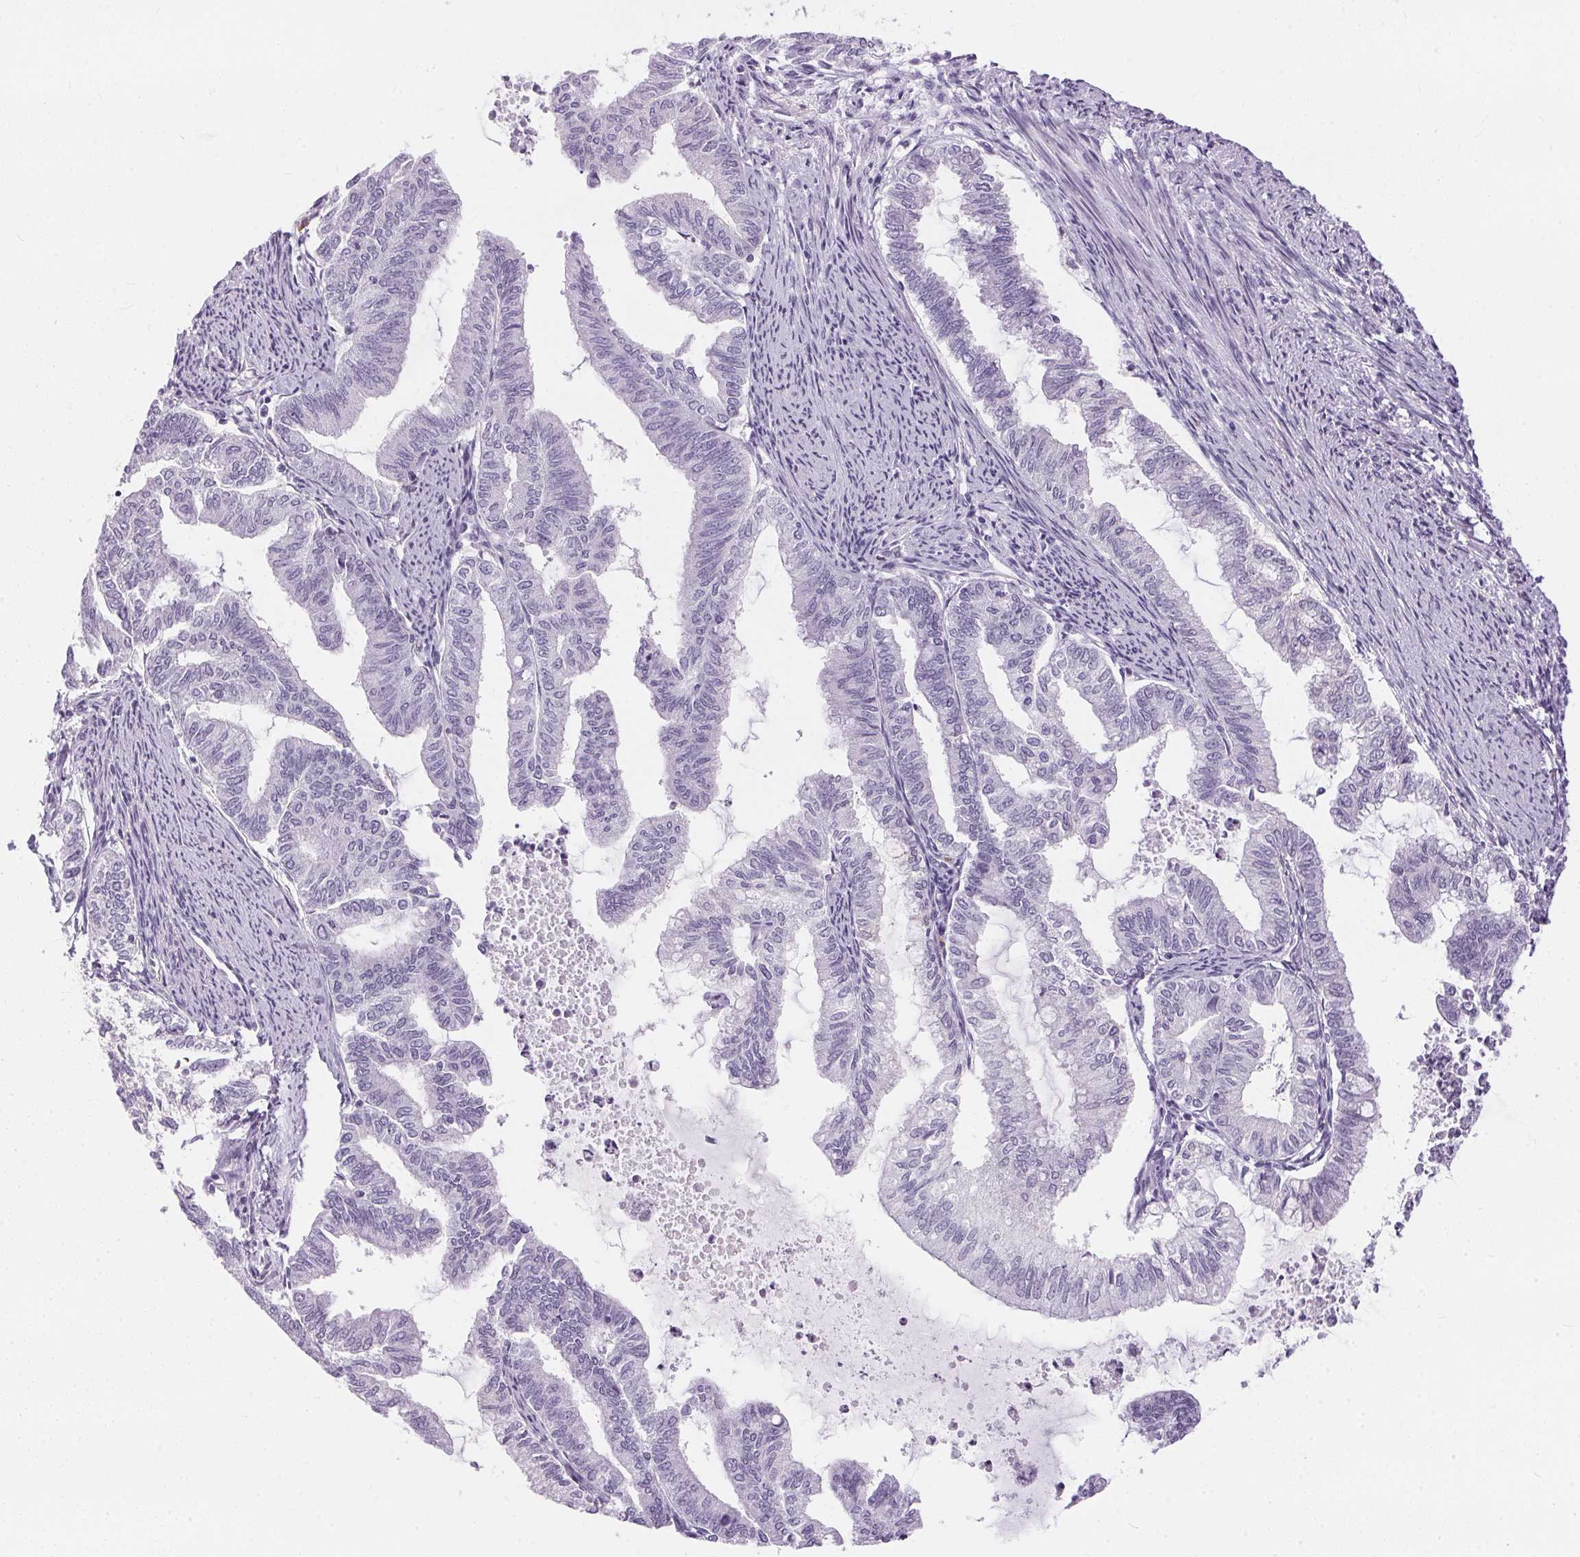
{"staining": {"intensity": "negative", "quantity": "none", "location": "none"}, "tissue": "endometrial cancer", "cell_type": "Tumor cells", "image_type": "cancer", "snomed": [{"axis": "morphology", "description": "Adenocarcinoma, NOS"}, {"axis": "topography", "description": "Endometrium"}], "caption": "Immunohistochemical staining of human endometrial adenocarcinoma shows no significant expression in tumor cells.", "gene": "GBP6", "patient": {"sex": "female", "age": 79}}